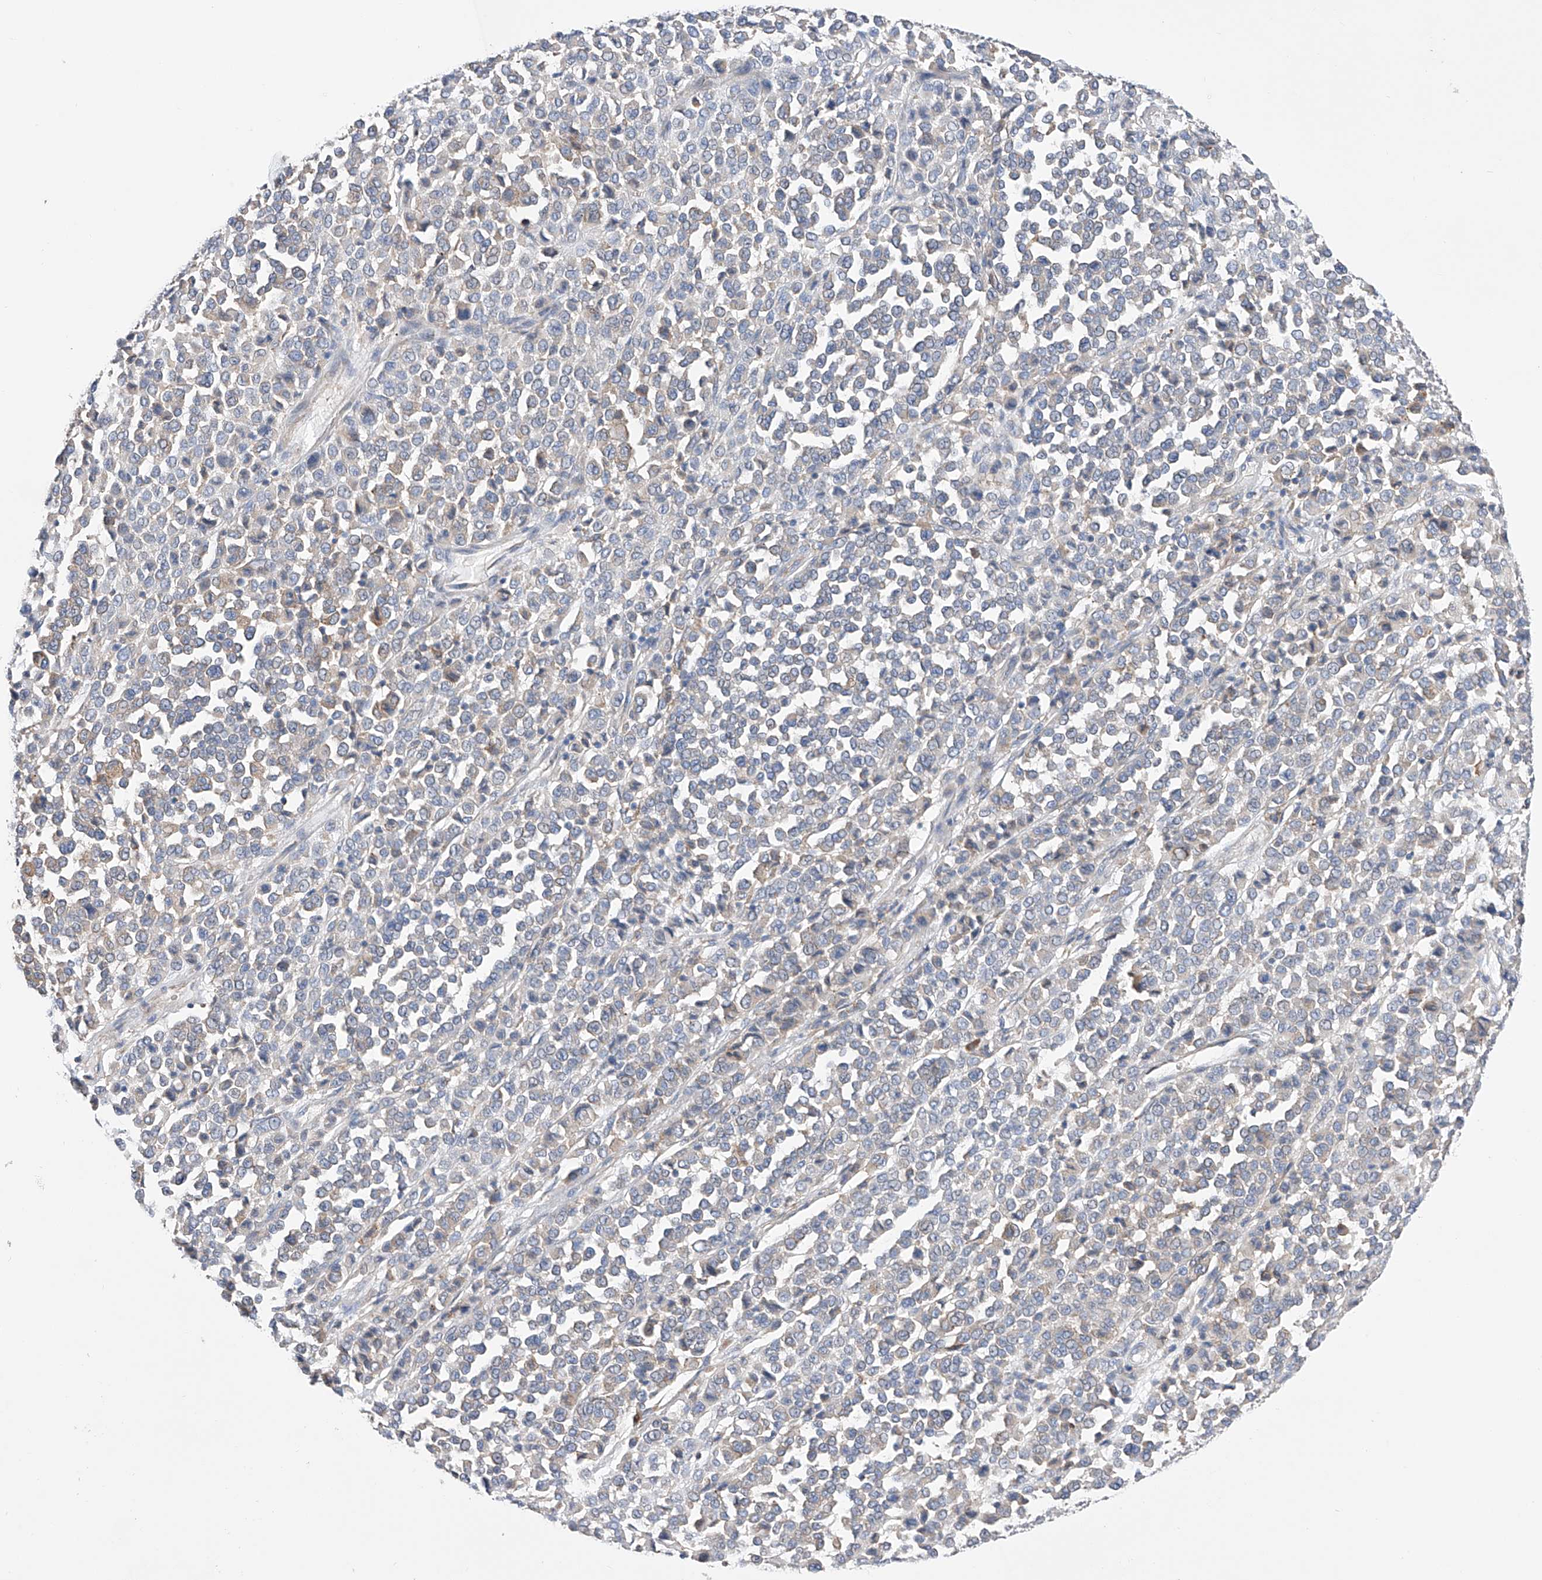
{"staining": {"intensity": "negative", "quantity": "none", "location": "none"}, "tissue": "melanoma", "cell_type": "Tumor cells", "image_type": "cancer", "snomed": [{"axis": "morphology", "description": "Malignant melanoma, Metastatic site"}, {"axis": "topography", "description": "Pancreas"}], "caption": "A high-resolution histopathology image shows IHC staining of malignant melanoma (metastatic site), which shows no significant expression in tumor cells.", "gene": "NFATC4", "patient": {"sex": "female", "age": 30}}